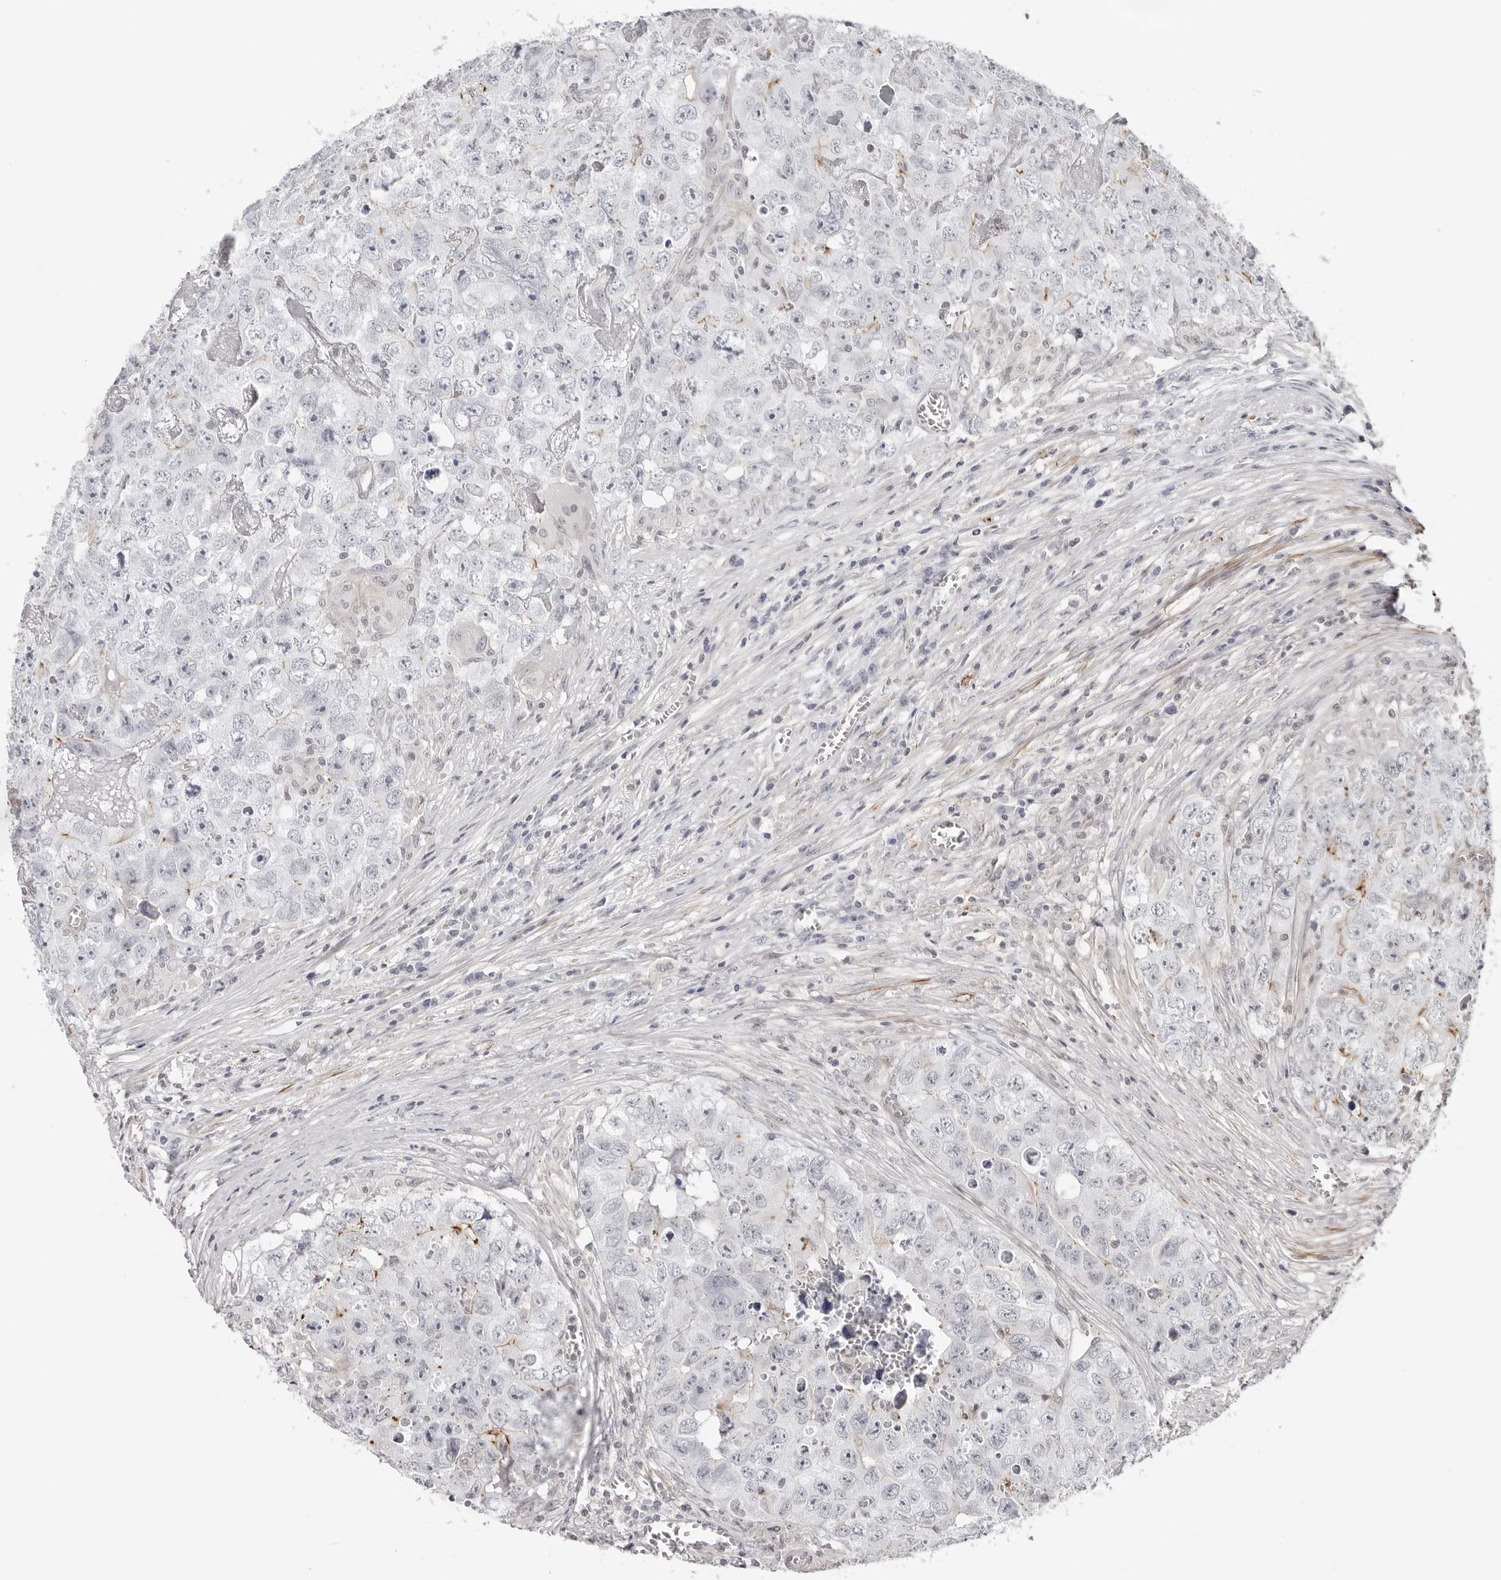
{"staining": {"intensity": "negative", "quantity": "none", "location": "none"}, "tissue": "testis cancer", "cell_type": "Tumor cells", "image_type": "cancer", "snomed": [{"axis": "morphology", "description": "Seminoma, NOS"}, {"axis": "morphology", "description": "Carcinoma, Embryonal, NOS"}, {"axis": "topography", "description": "Testis"}], "caption": "This is an immunohistochemistry (IHC) photomicrograph of human testis cancer. There is no expression in tumor cells.", "gene": "UNK", "patient": {"sex": "male", "age": 43}}